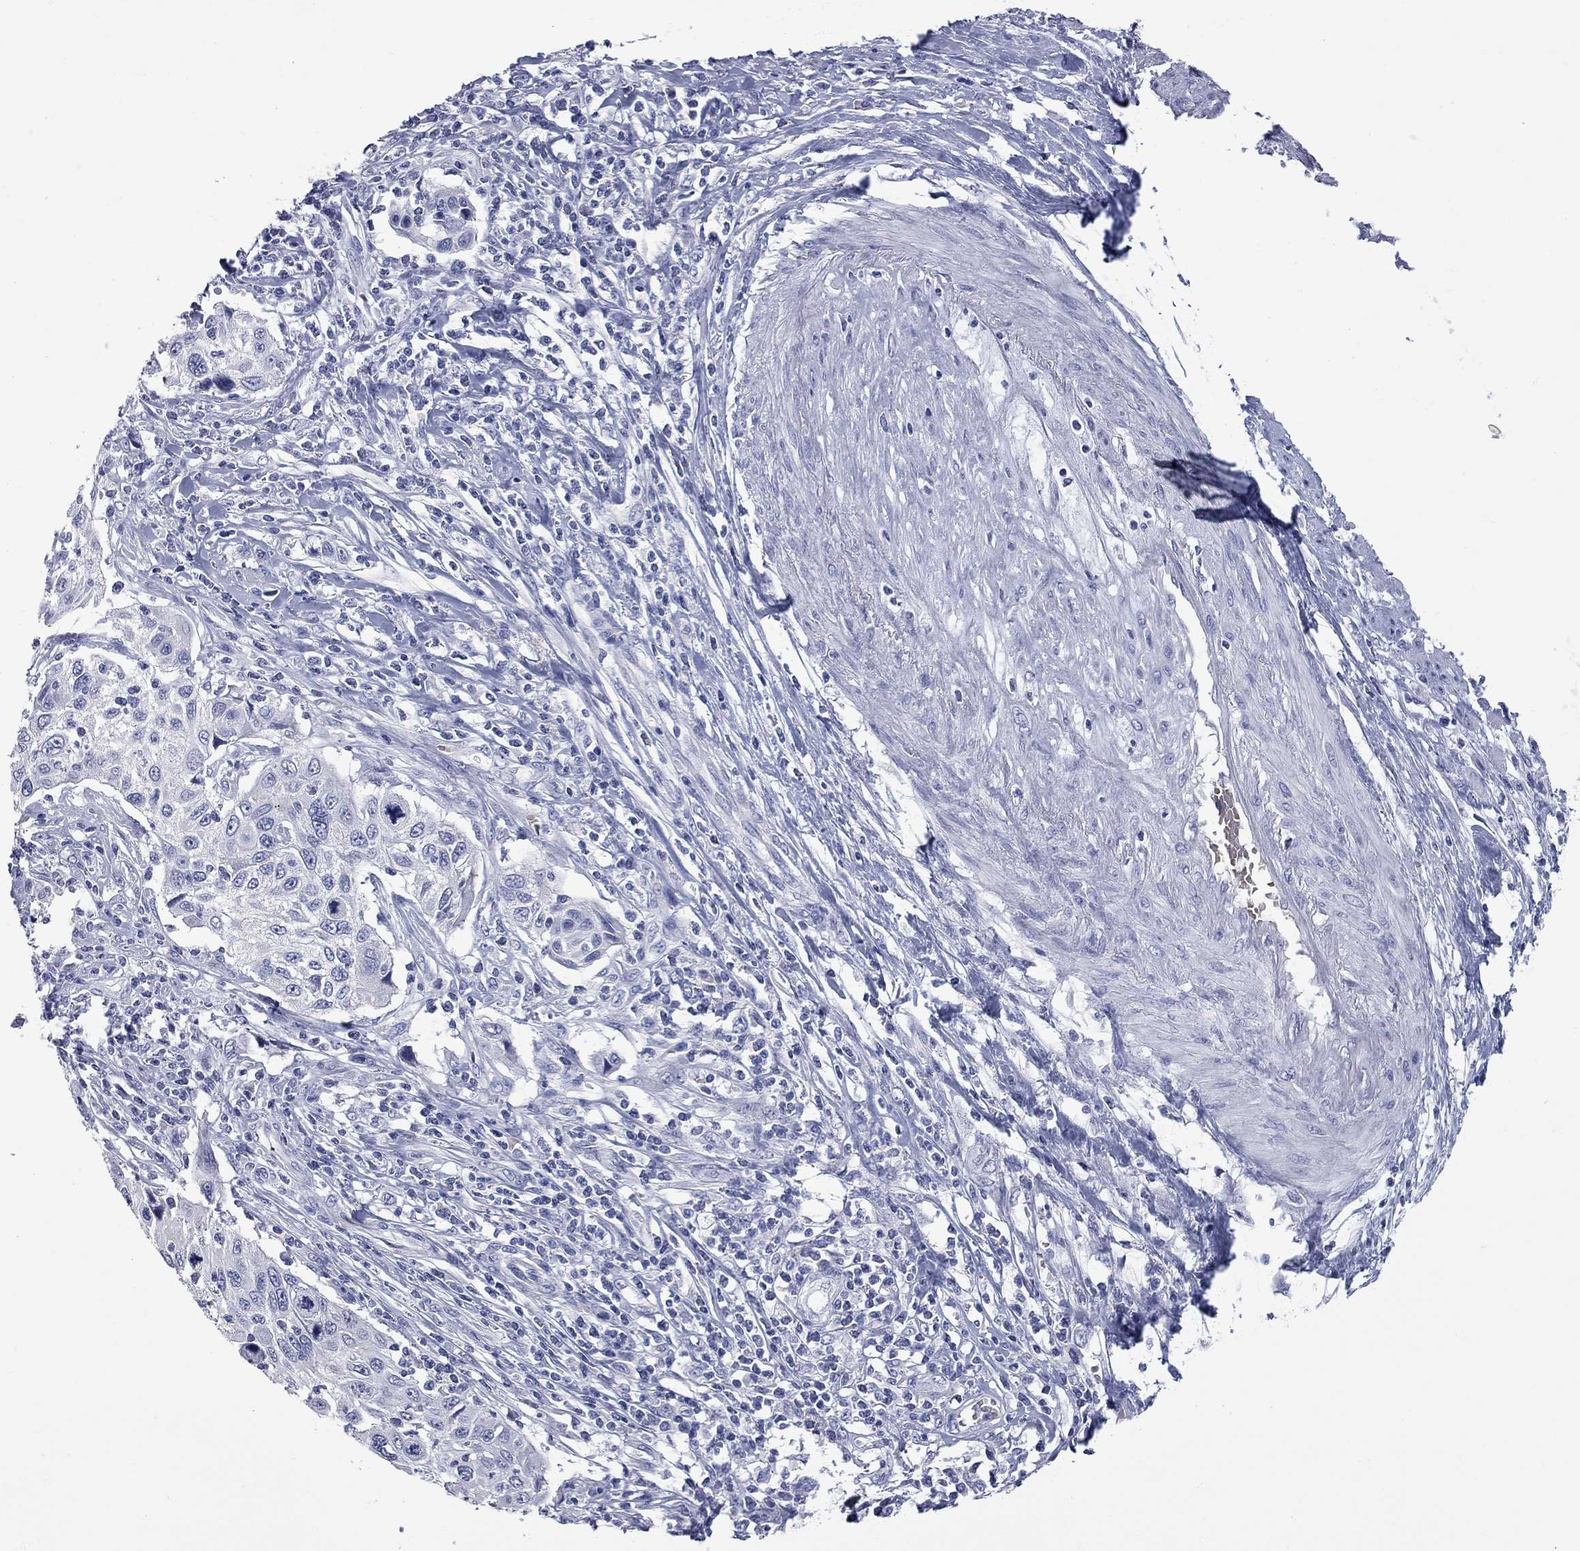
{"staining": {"intensity": "negative", "quantity": "none", "location": "none"}, "tissue": "cervical cancer", "cell_type": "Tumor cells", "image_type": "cancer", "snomed": [{"axis": "morphology", "description": "Squamous cell carcinoma, NOS"}, {"axis": "topography", "description": "Cervix"}], "caption": "This is a micrograph of IHC staining of squamous cell carcinoma (cervical), which shows no positivity in tumor cells. (DAB immunohistochemistry, high magnification).", "gene": "UNC119B", "patient": {"sex": "female", "age": 70}}